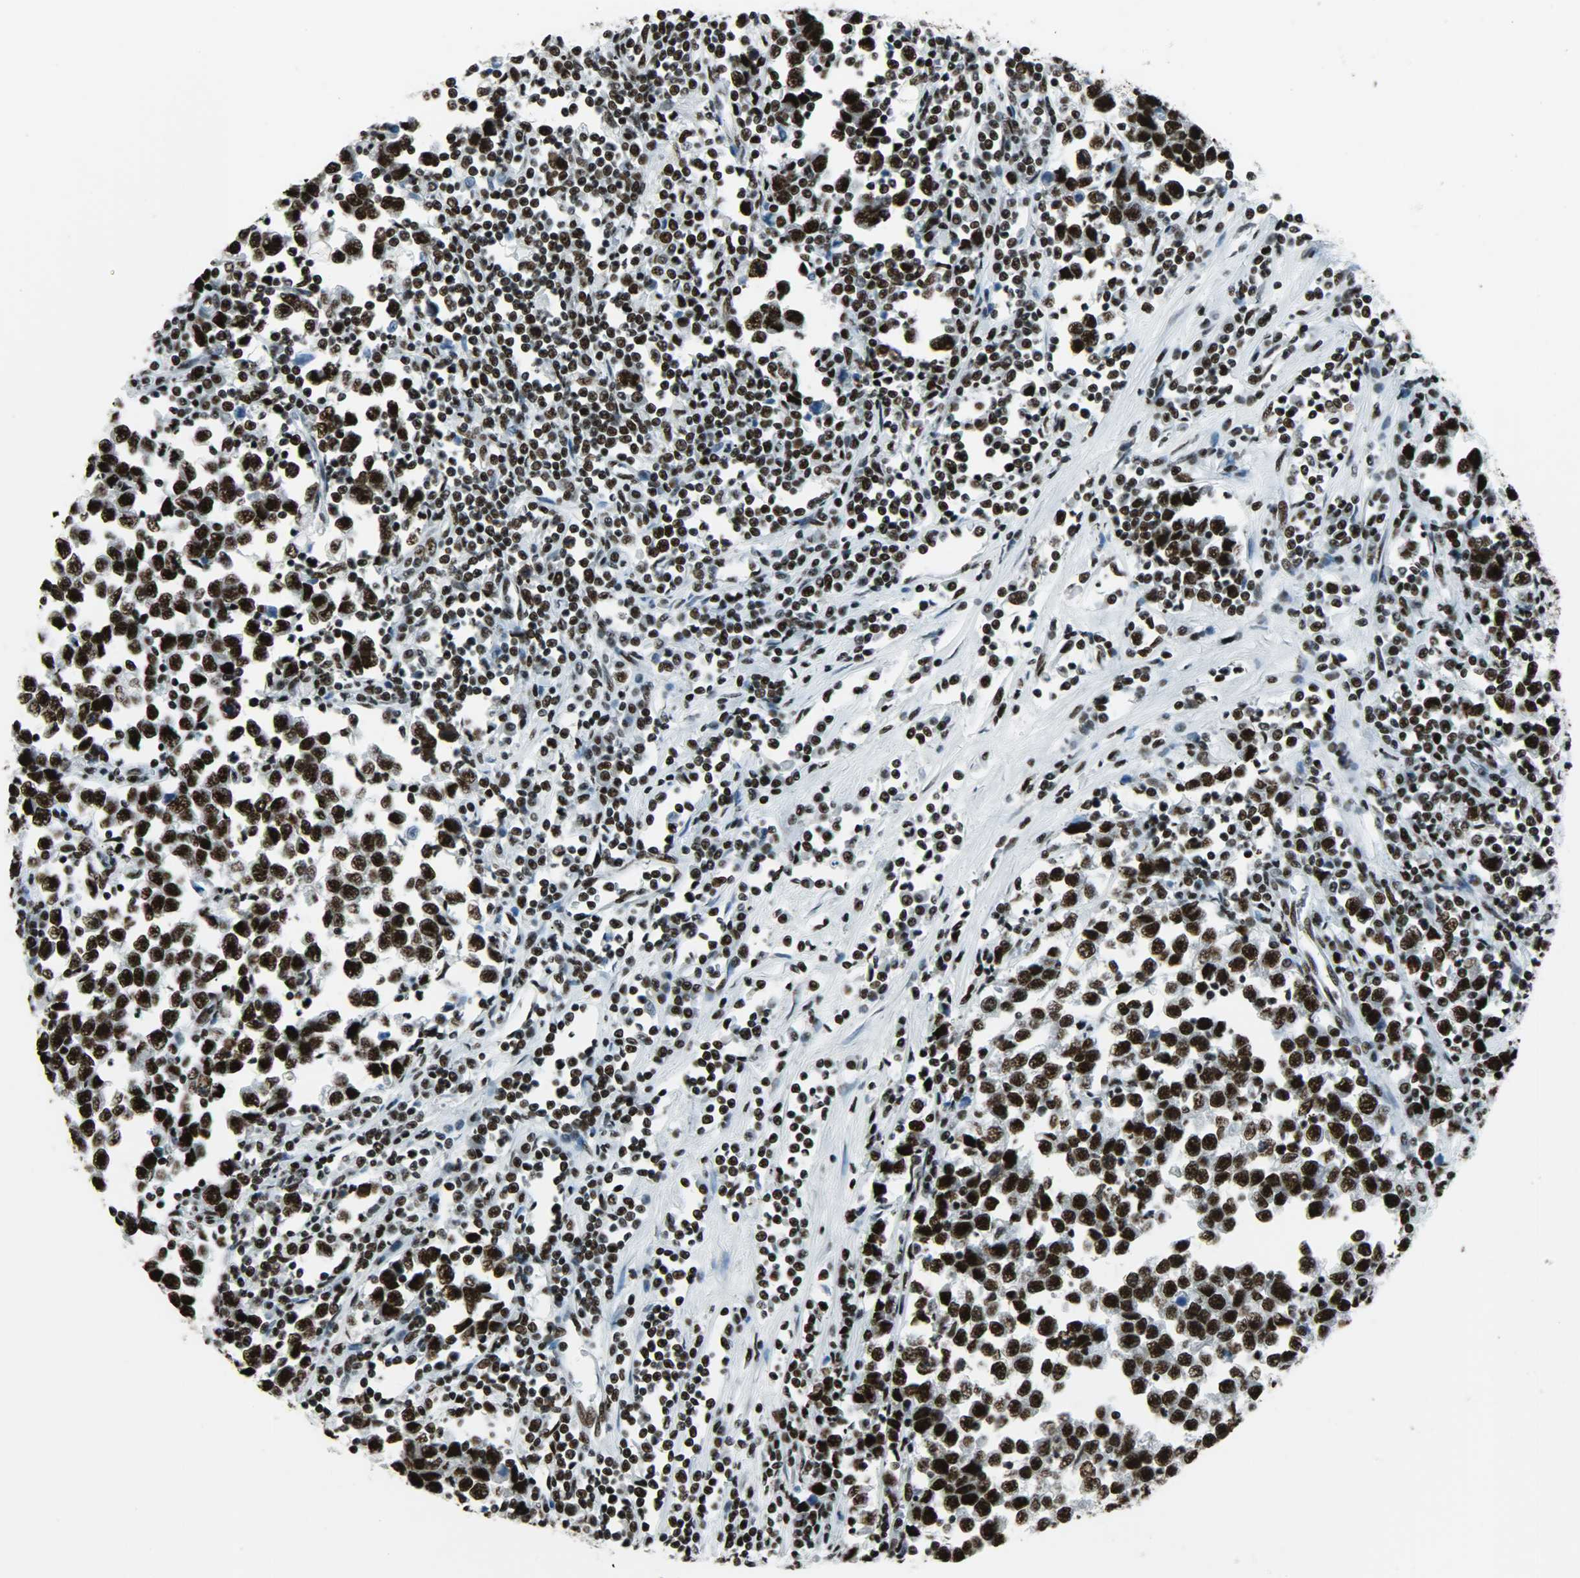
{"staining": {"intensity": "strong", "quantity": ">75%", "location": "nuclear"}, "tissue": "testis cancer", "cell_type": "Tumor cells", "image_type": "cancer", "snomed": [{"axis": "morphology", "description": "Seminoma, NOS"}, {"axis": "topography", "description": "Testis"}], "caption": "The image demonstrates staining of testis cancer (seminoma), revealing strong nuclear protein staining (brown color) within tumor cells.", "gene": "SNRPA", "patient": {"sex": "male", "age": 43}}